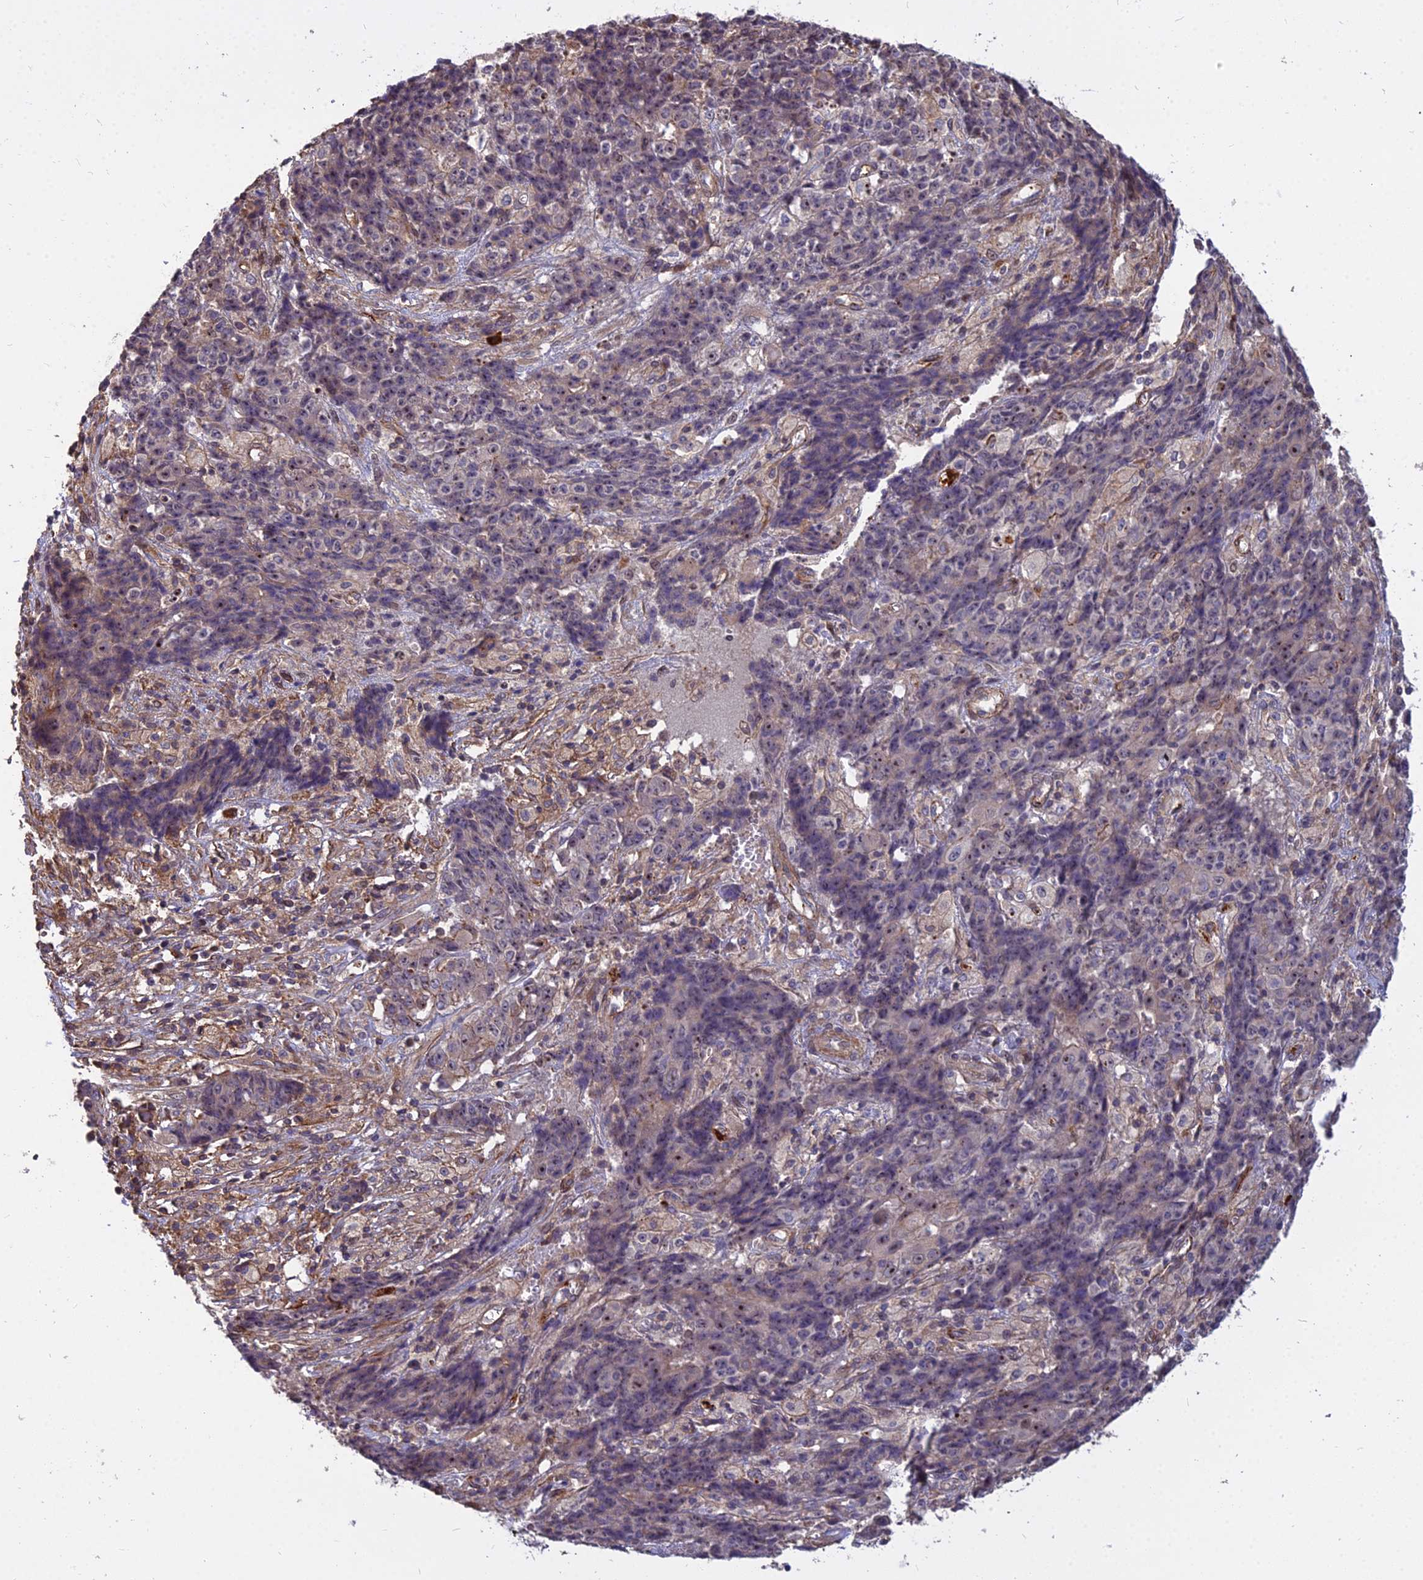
{"staining": {"intensity": "moderate", "quantity": "<25%", "location": "nuclear"}, "tissue": "ovarian cancer", "cell_type": "Tumor cells", "image_type": "cancer", "snomed": [{"axis": "morphology", "description": "Carcinoma, endometroid"}, {"axis": "topography", "description": "Ovary"}], "caption": "IHC (DAB) staining of human ovarian endometroid carcinoma displays moderate nuclear protein positivity in about <25% of tumor cells.", "gene": "TCEA3", "patient": {"sex": "female", "age": 42}}